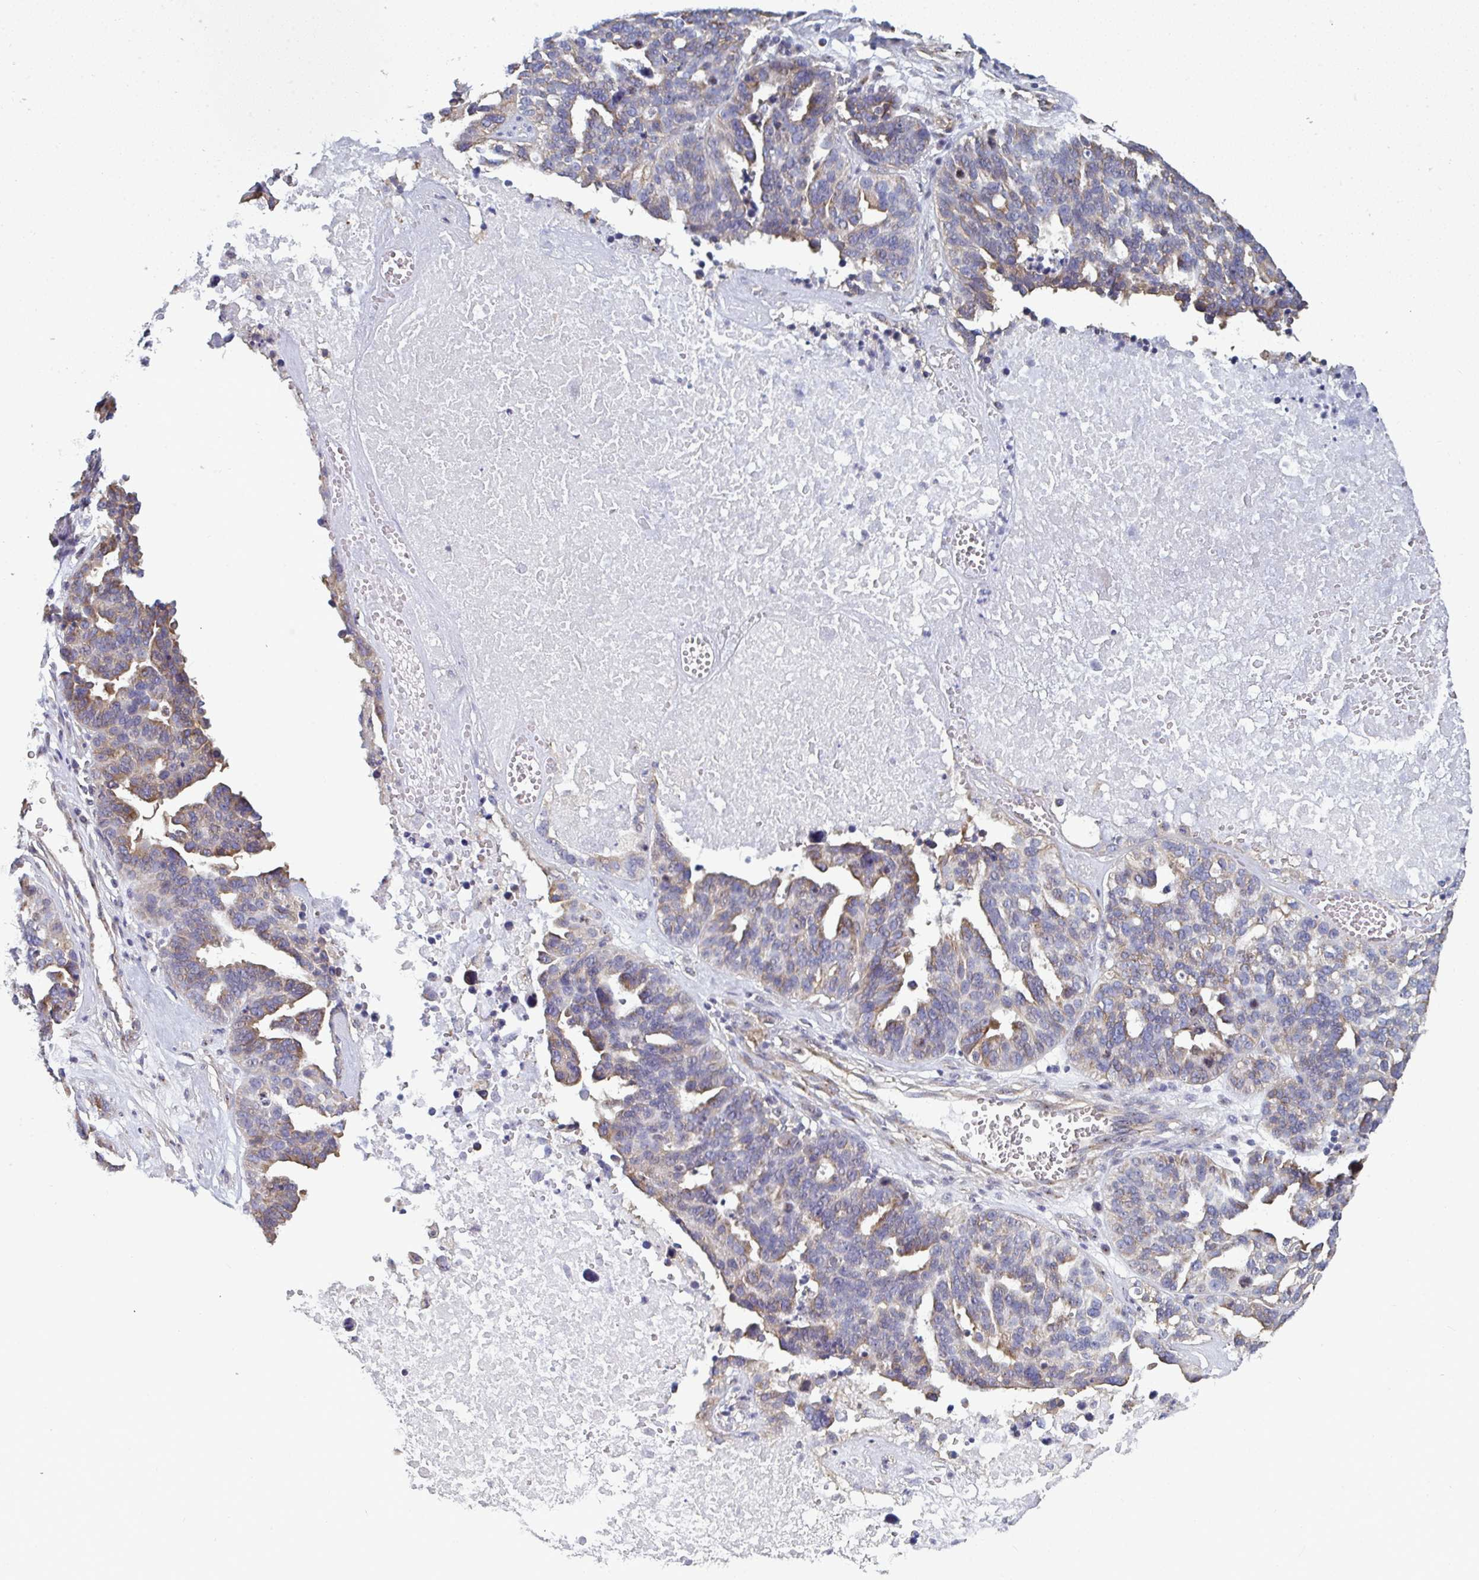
{"staining": {"intensity": "weak", "quantity": "25%-75%", "location": "cytoplasmic/membranous"}, "tissue": "ovarian cancer", "cell_type": "Tumor cells", "image_type": "cancer", "snomed": [{"axis": "morphology", "description": "Cystadenocarcinoma, serous, NOS"}, {"axis": "topography", "description": "Ovary"}], "caption": "Tumor cells demonstrate low levels of weak cytoplasmic/membranous expression in about 25%-75% of cells in human ovarian cancer (serous cystadenocarcinoma). (brown staining indicates protein expression, while blue staining denotes nuclei).", "gene": "DYNC1I2", "patient": {"sex": "female", "age": 59}}